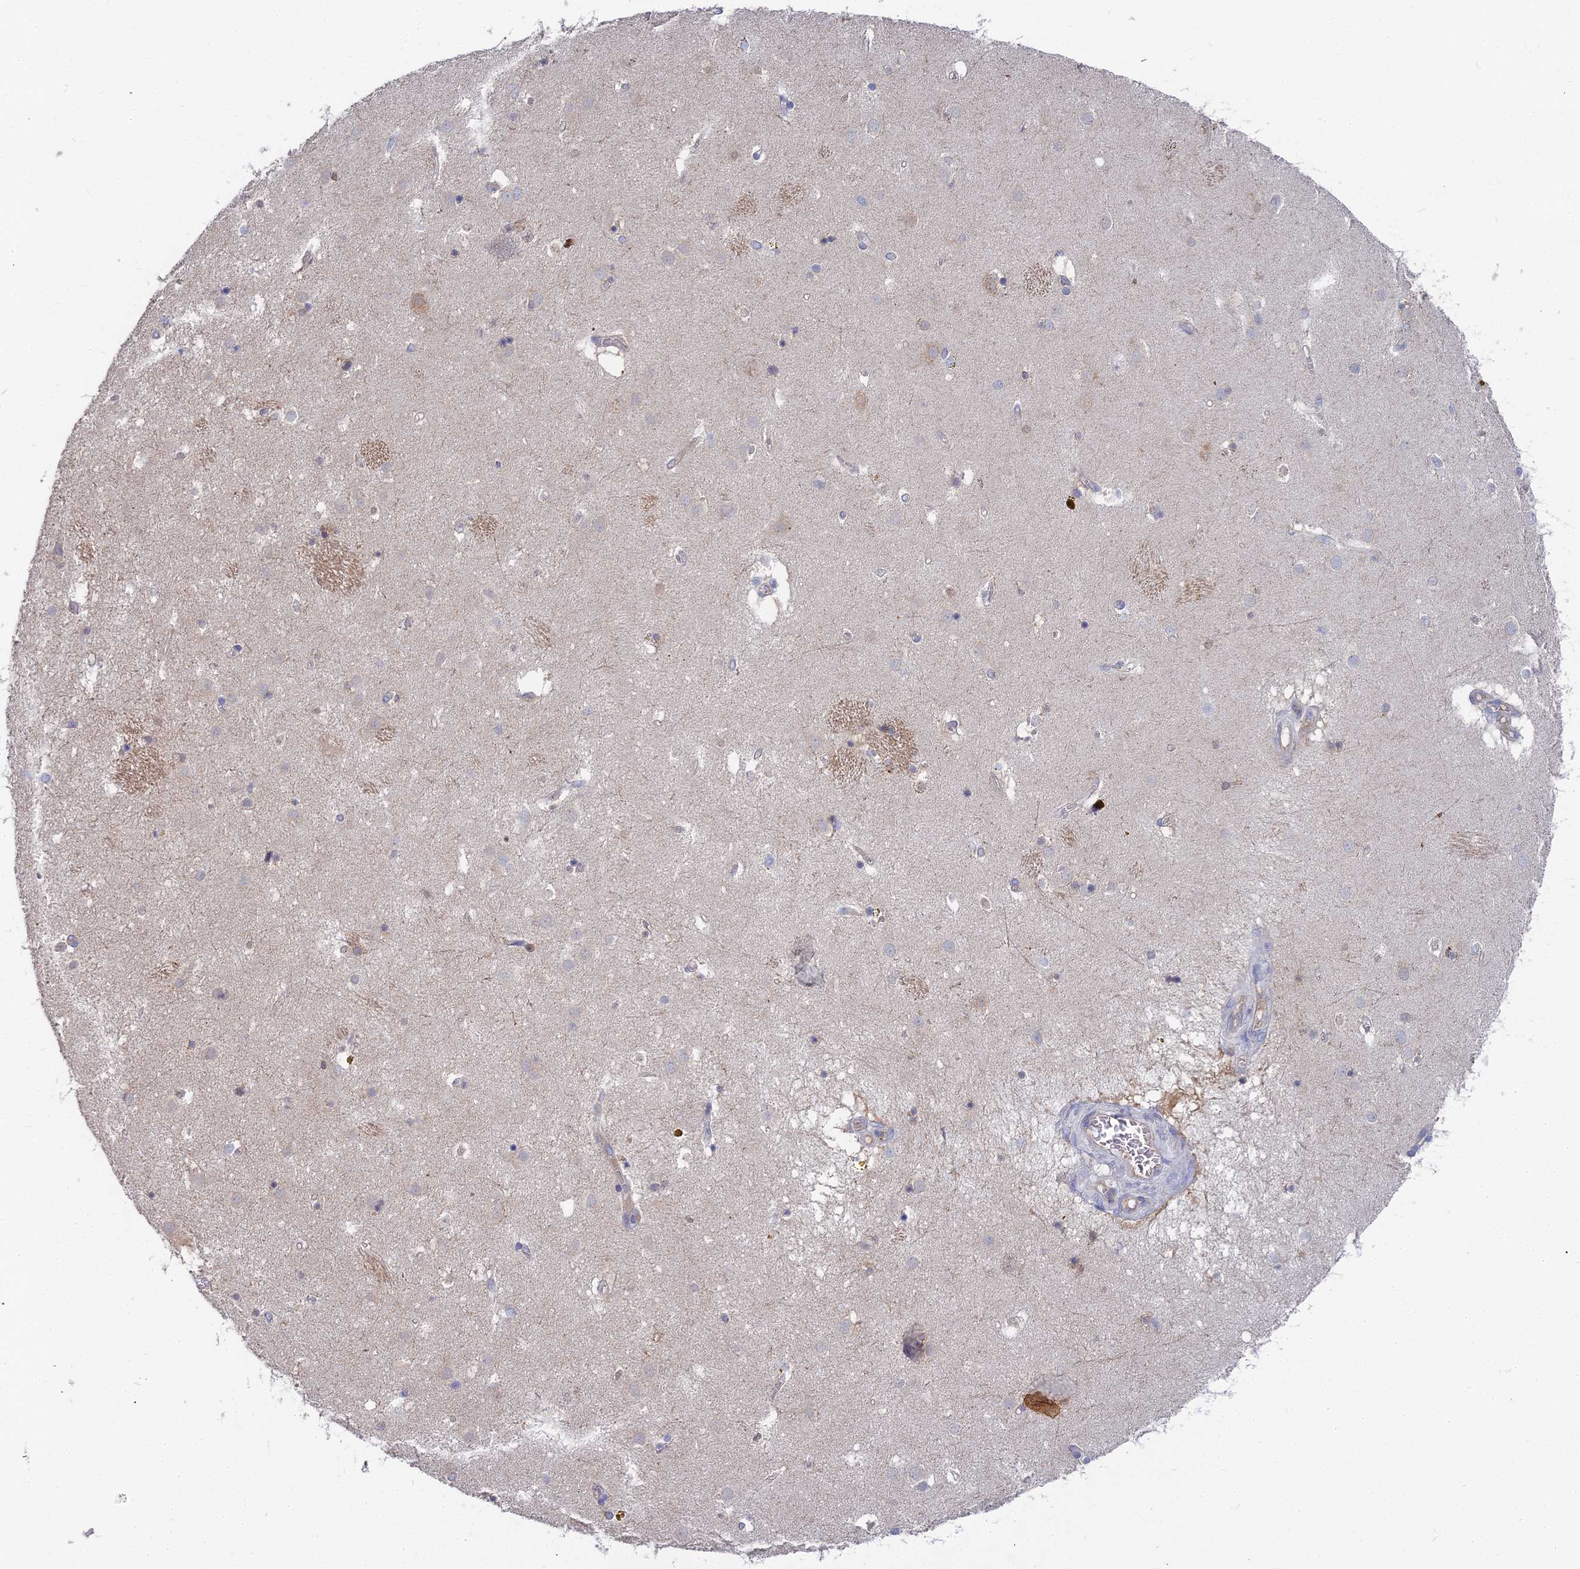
{"staining": {"intensity": "negative", "quantity": "none", "location": "none"}, "tissue": "caudate", "cell_type": "Glial cells", "image_type": "normal", "snomed": [{"axis": "morphology", "description": "Normal tissue, NOS"}, {"axis": "topography", "description": "Lateral ventricle wall"}], "caption": "Immunohistochemistry photomicrograph of normal caudate stained for a protein (brown), which exhibits no positivity in glial cells.", "gene": "RDX", "patient": {"sex": "male", "age": 70}}